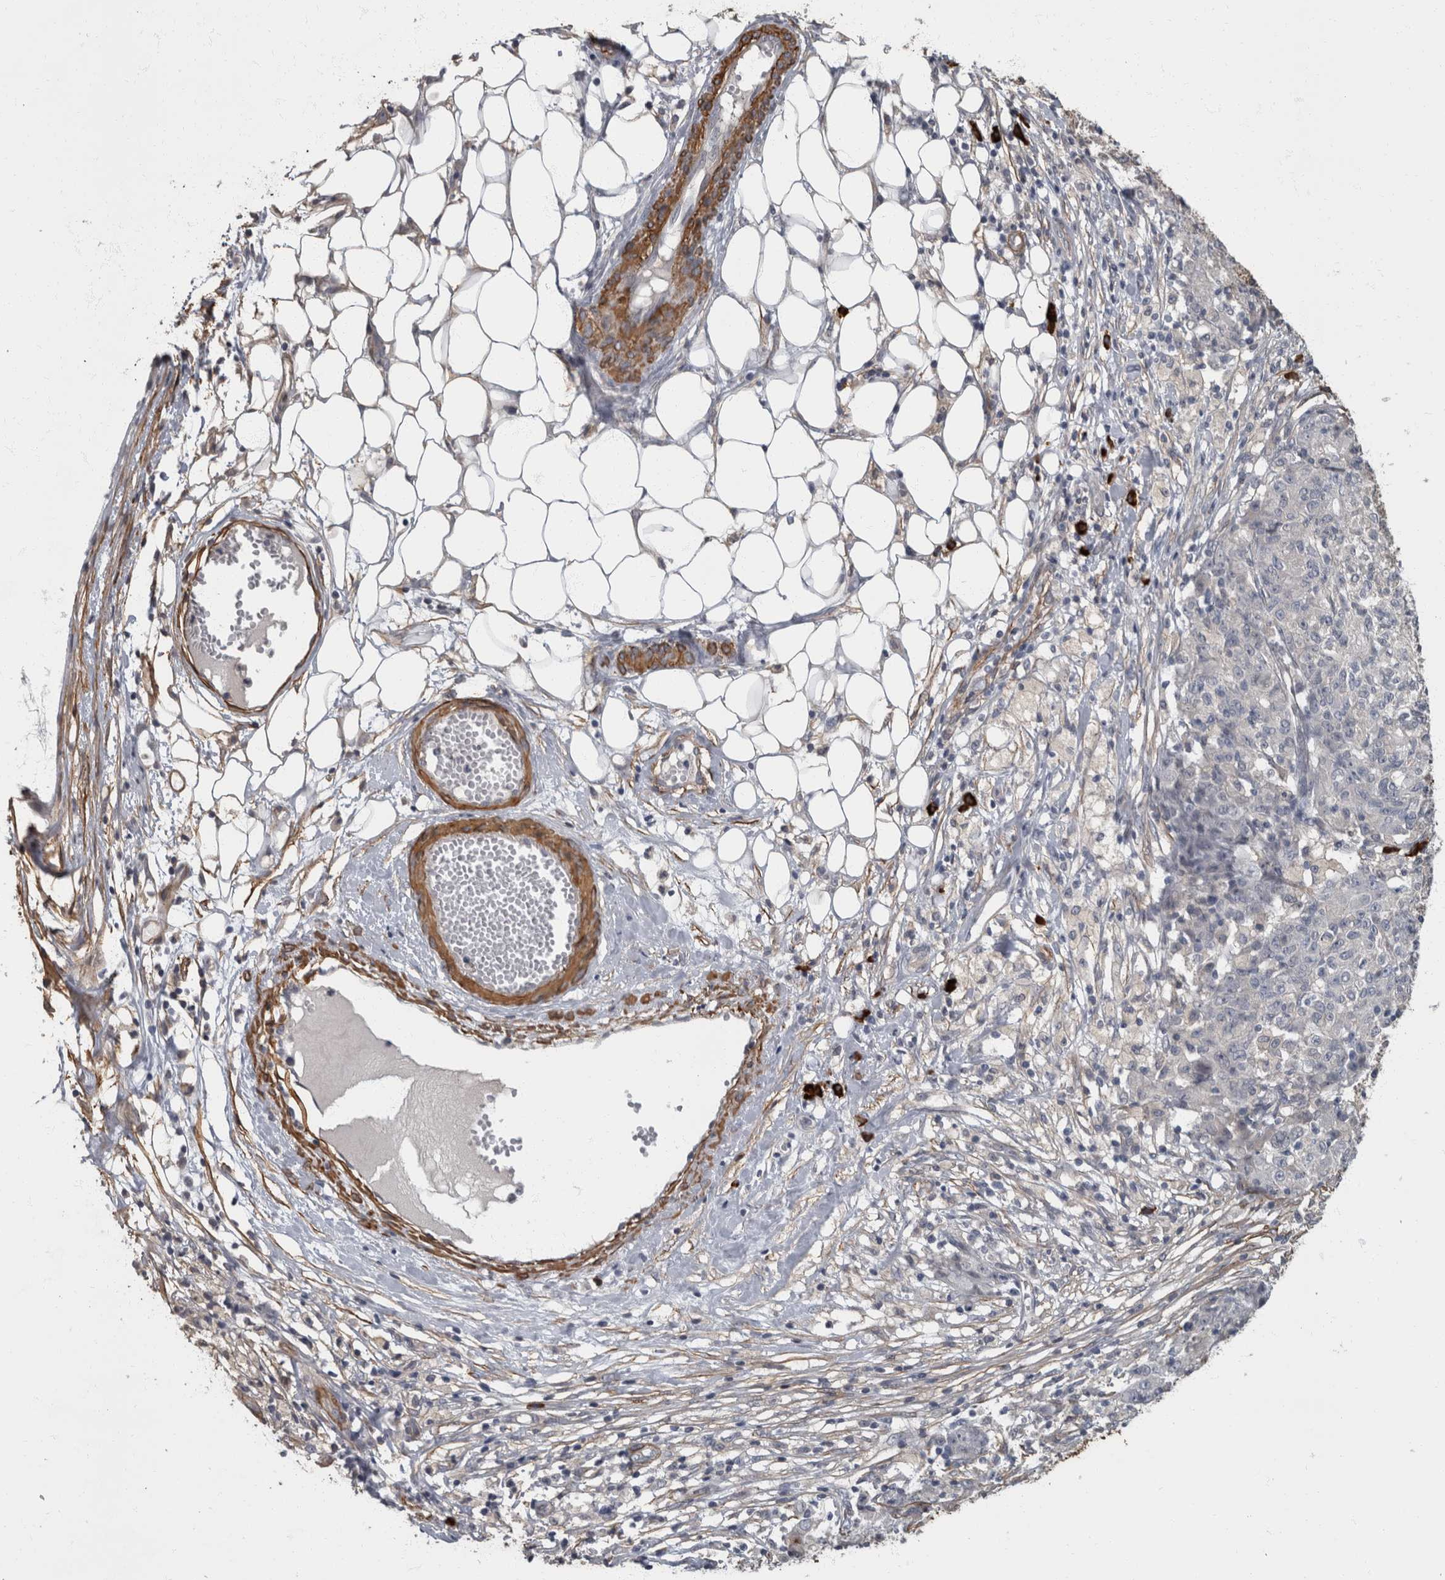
{"staining": {"intensity": "negative", "quantity": "none", "location": "none"}, "tissue": "ovarian cancer", "cell_type": "Tumor cells", "image_type": "cancer", "snomed": [{"axis": "morphology", "description": "Carcinoma, endometroid"}, {"axis": "topography", "description": "Ovary"}], "caption": "Ovarian cancer (endometroid carcinoma) stained for a protein using immunohistochemistry (IHC) displays no expression tumor cells.", "gene": "MASTL", "patient": {"sex": "female", "age": 42}}